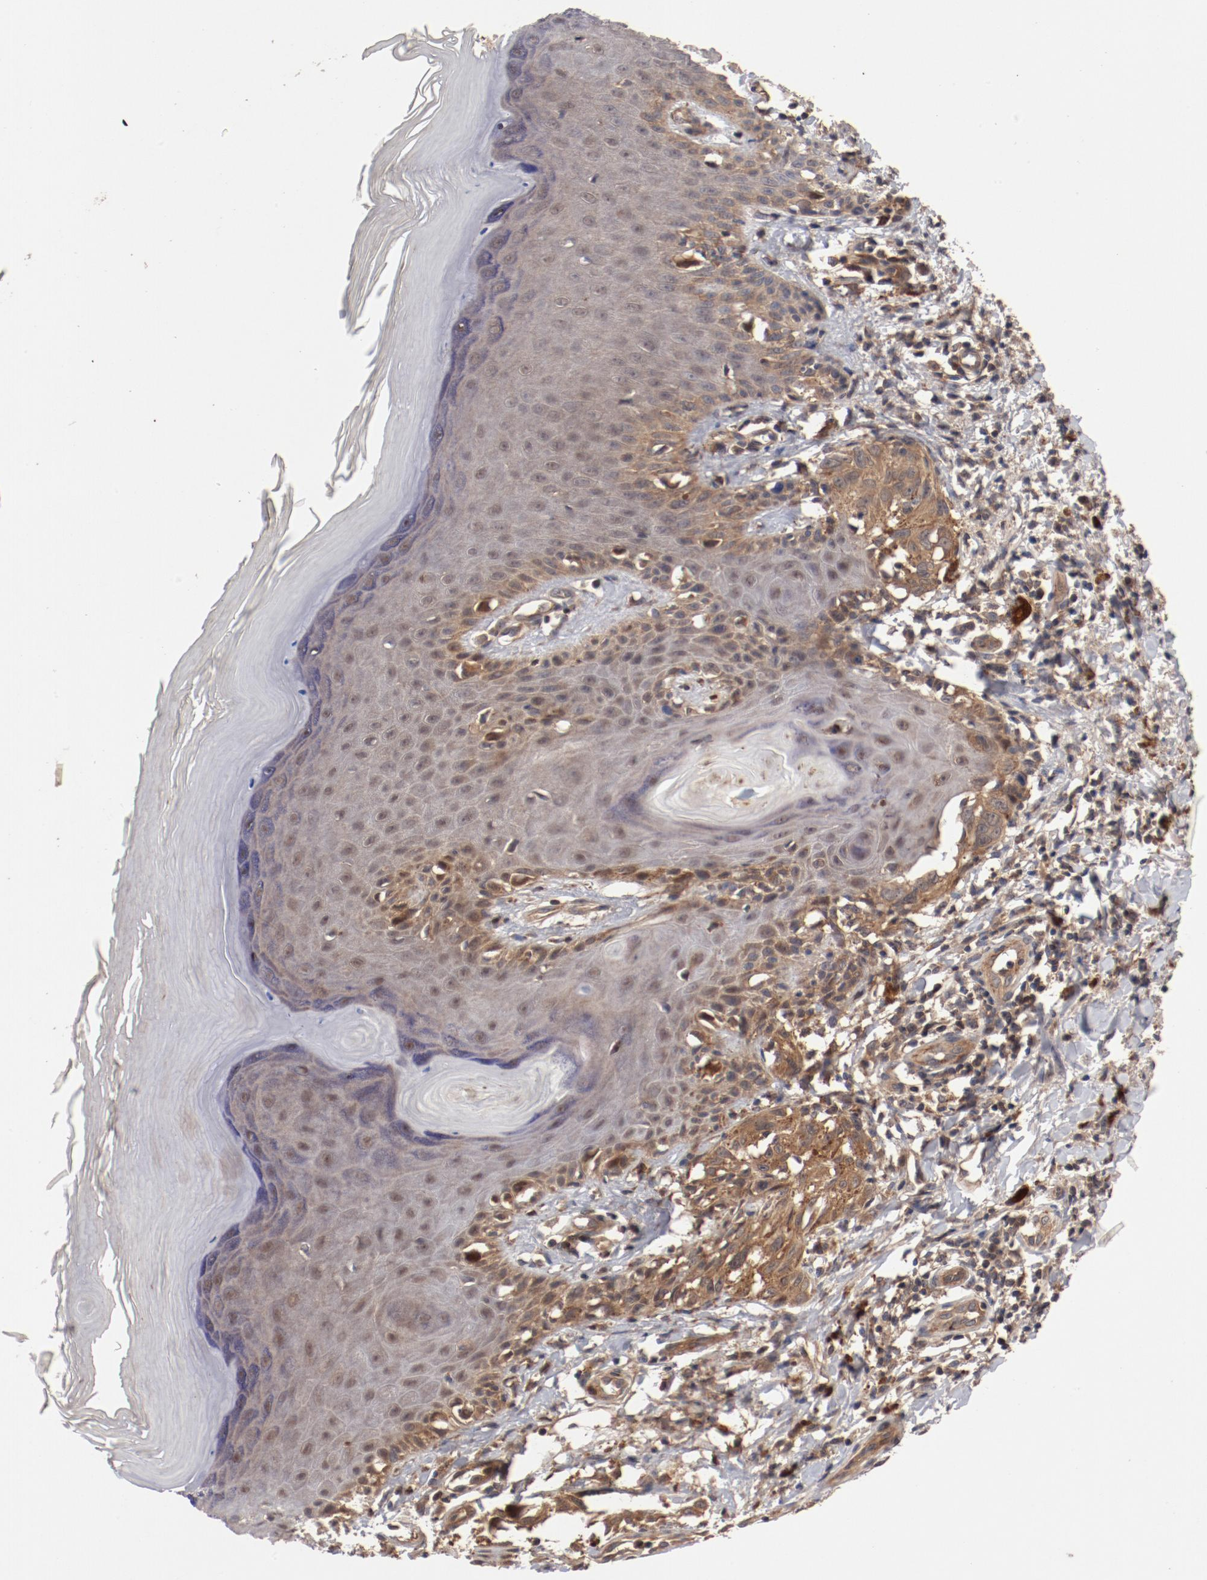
{"staining": {"intensity": "moderate", "quantity": ">75%", "location": "cytoplasmic/membranous"}, "tissue": "melanoma", "cell_type": "Tumor cells", "image_type": "cancer", "snomed": [{"axis": "morphology", "description": "Malignant melanoma, NOS"}, {"axis": "topography", "description": "Skin"}], "caption": "Melanoma stained with a brown dye reveals moderate cytoplasmic/membranous positive positivity in approximately >75% of tumor cells.", "gene": "GUF1", "patient": {"sex": "female", "age": 77}}